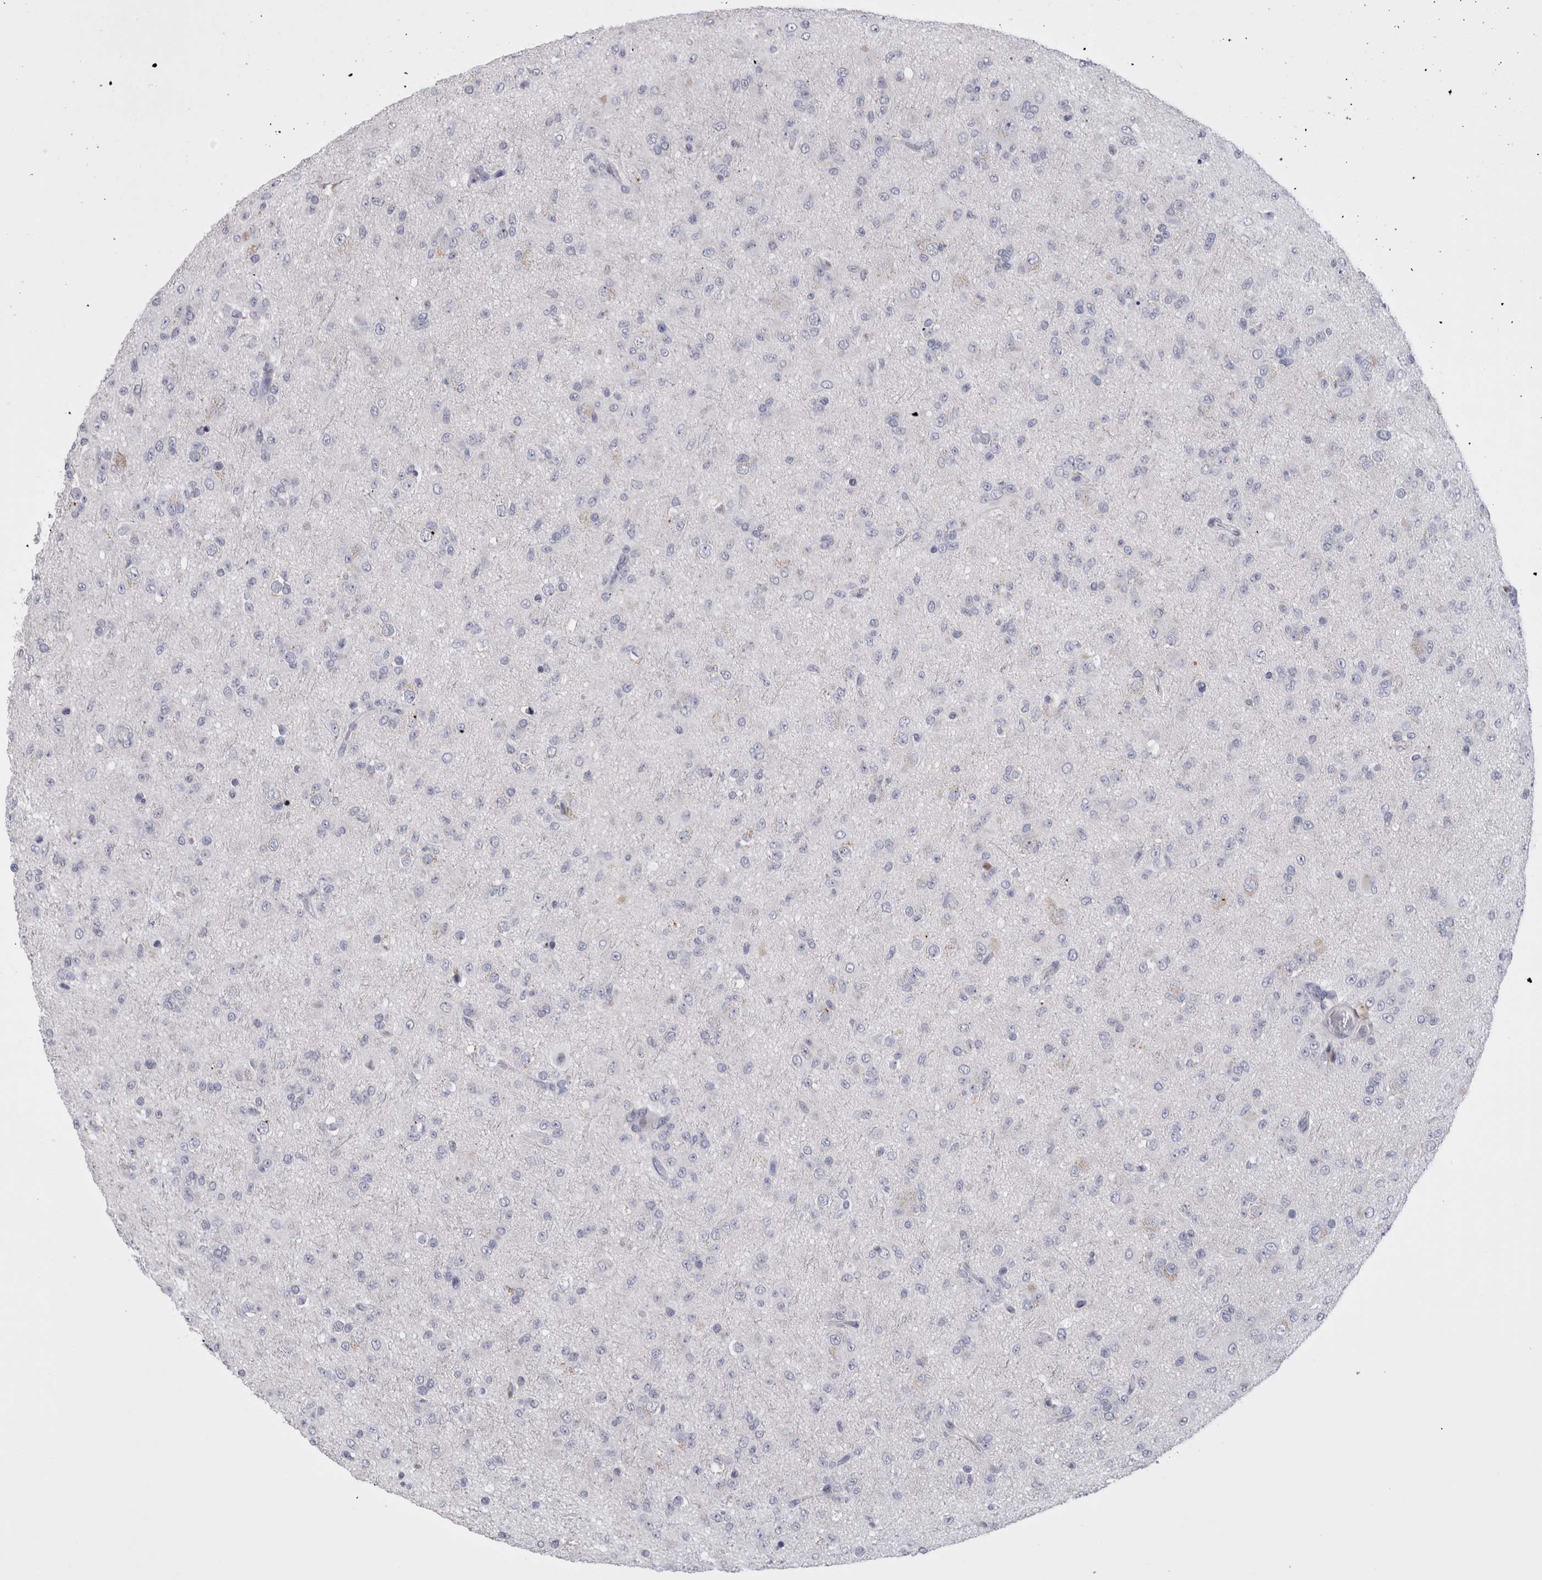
{"staining": {"intensity": "negative", "quantity": "none", "location": "none"}, "tissue": "glioma", "cell_type": "Tumor cells", "image_type": "cancer", "snomed": [{"axis": "morphology", "description": "Glioma, malignant, Low grade"}, {"axis": "topography", "description": "Brain"}], "caption": "The image reveals no significant positivity in tumor cells of glioma.", "gene": "PWP2", "patient": {"sex": "male", "age": 65}}